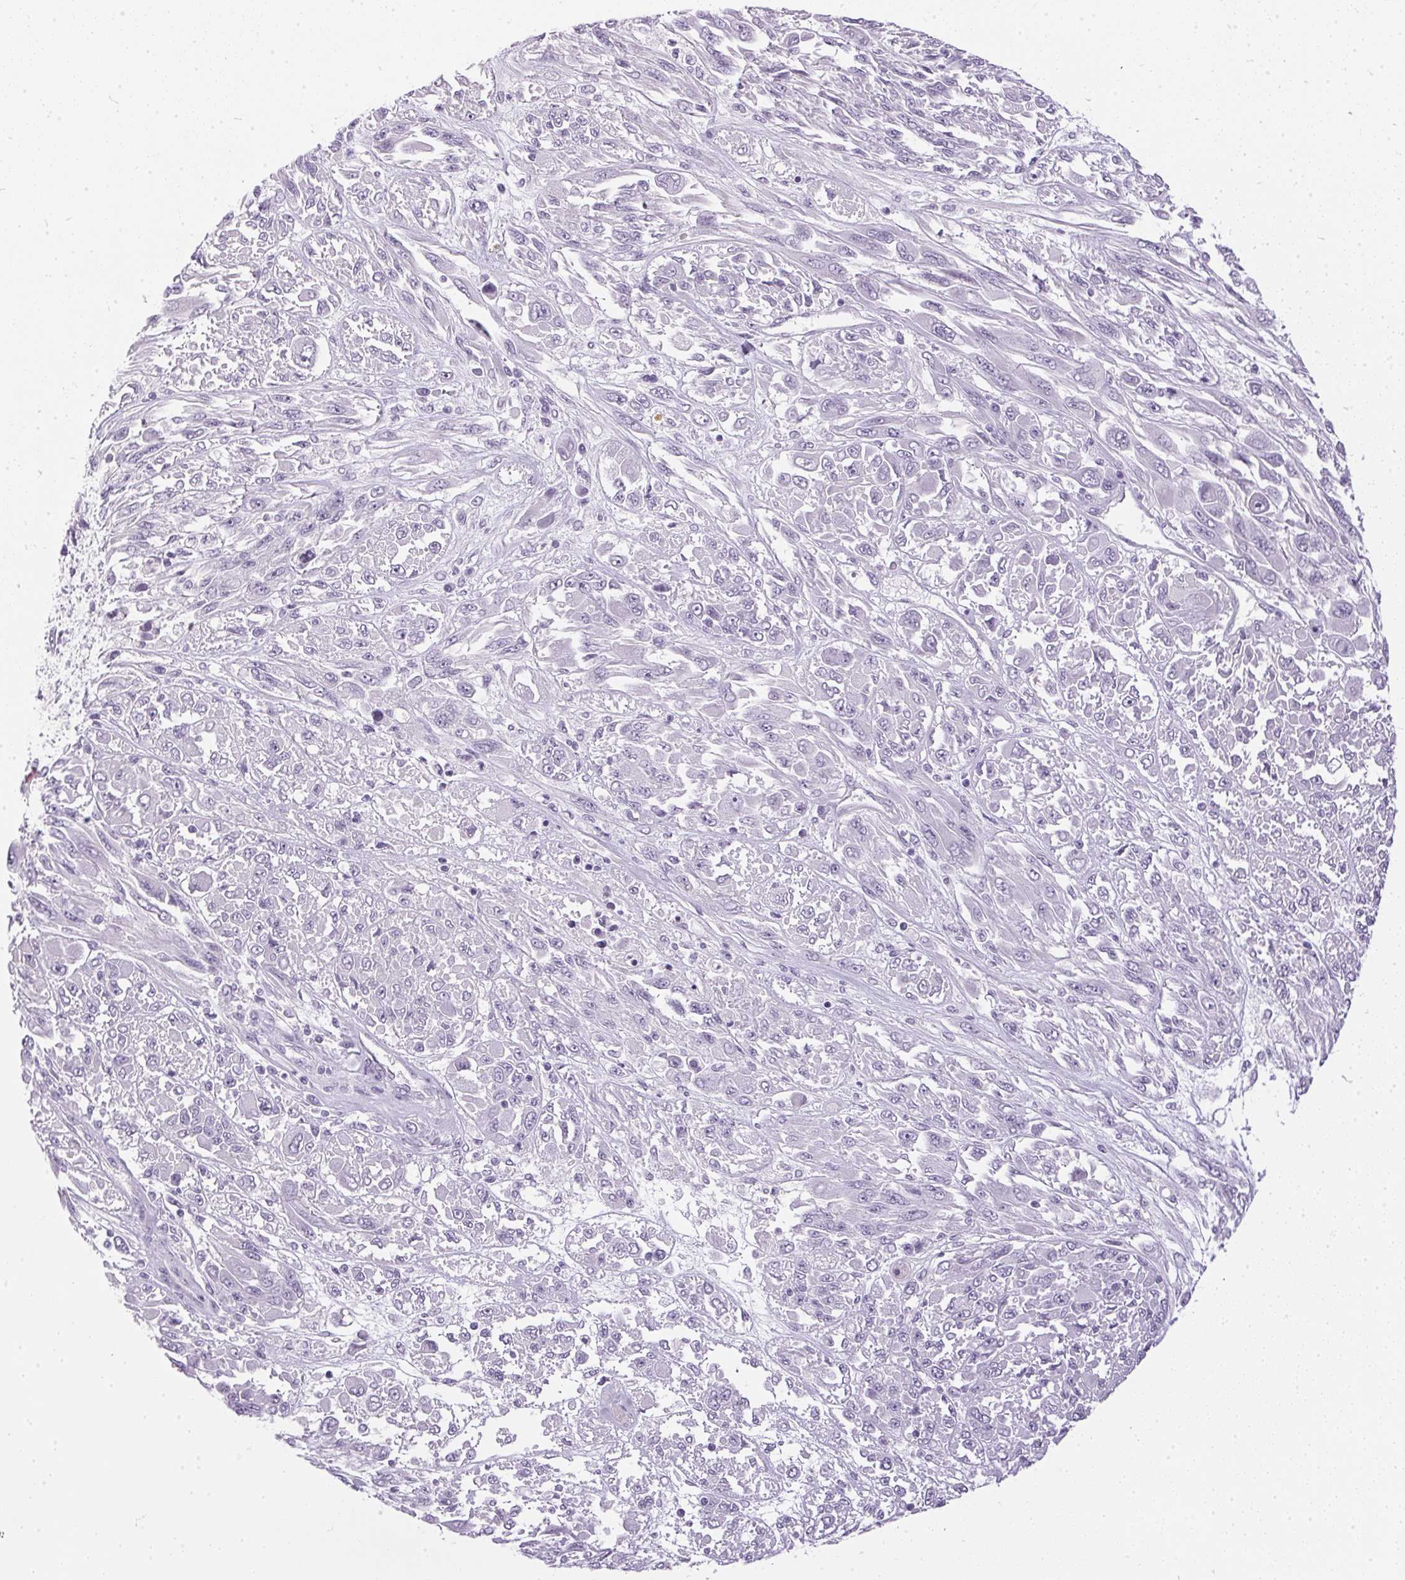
{"staining": {"intensity": "negative", "quantity": "none", "location": "none"}, "tissue": "melanoma", "cell_type": "Tumor cells", "image_type": "cancer", "snomed": [{"axis": "morphology", "description": "Malignant melanoma, NOS"}, {"axis": "topography", "description": "Skin"}], "caption": "Immunohistochemical staining of human malignant melanoma exhibits no significant expression in tumor cells.", "gene": "GBP6", "patient": {"sex": "female", "age": 91}}